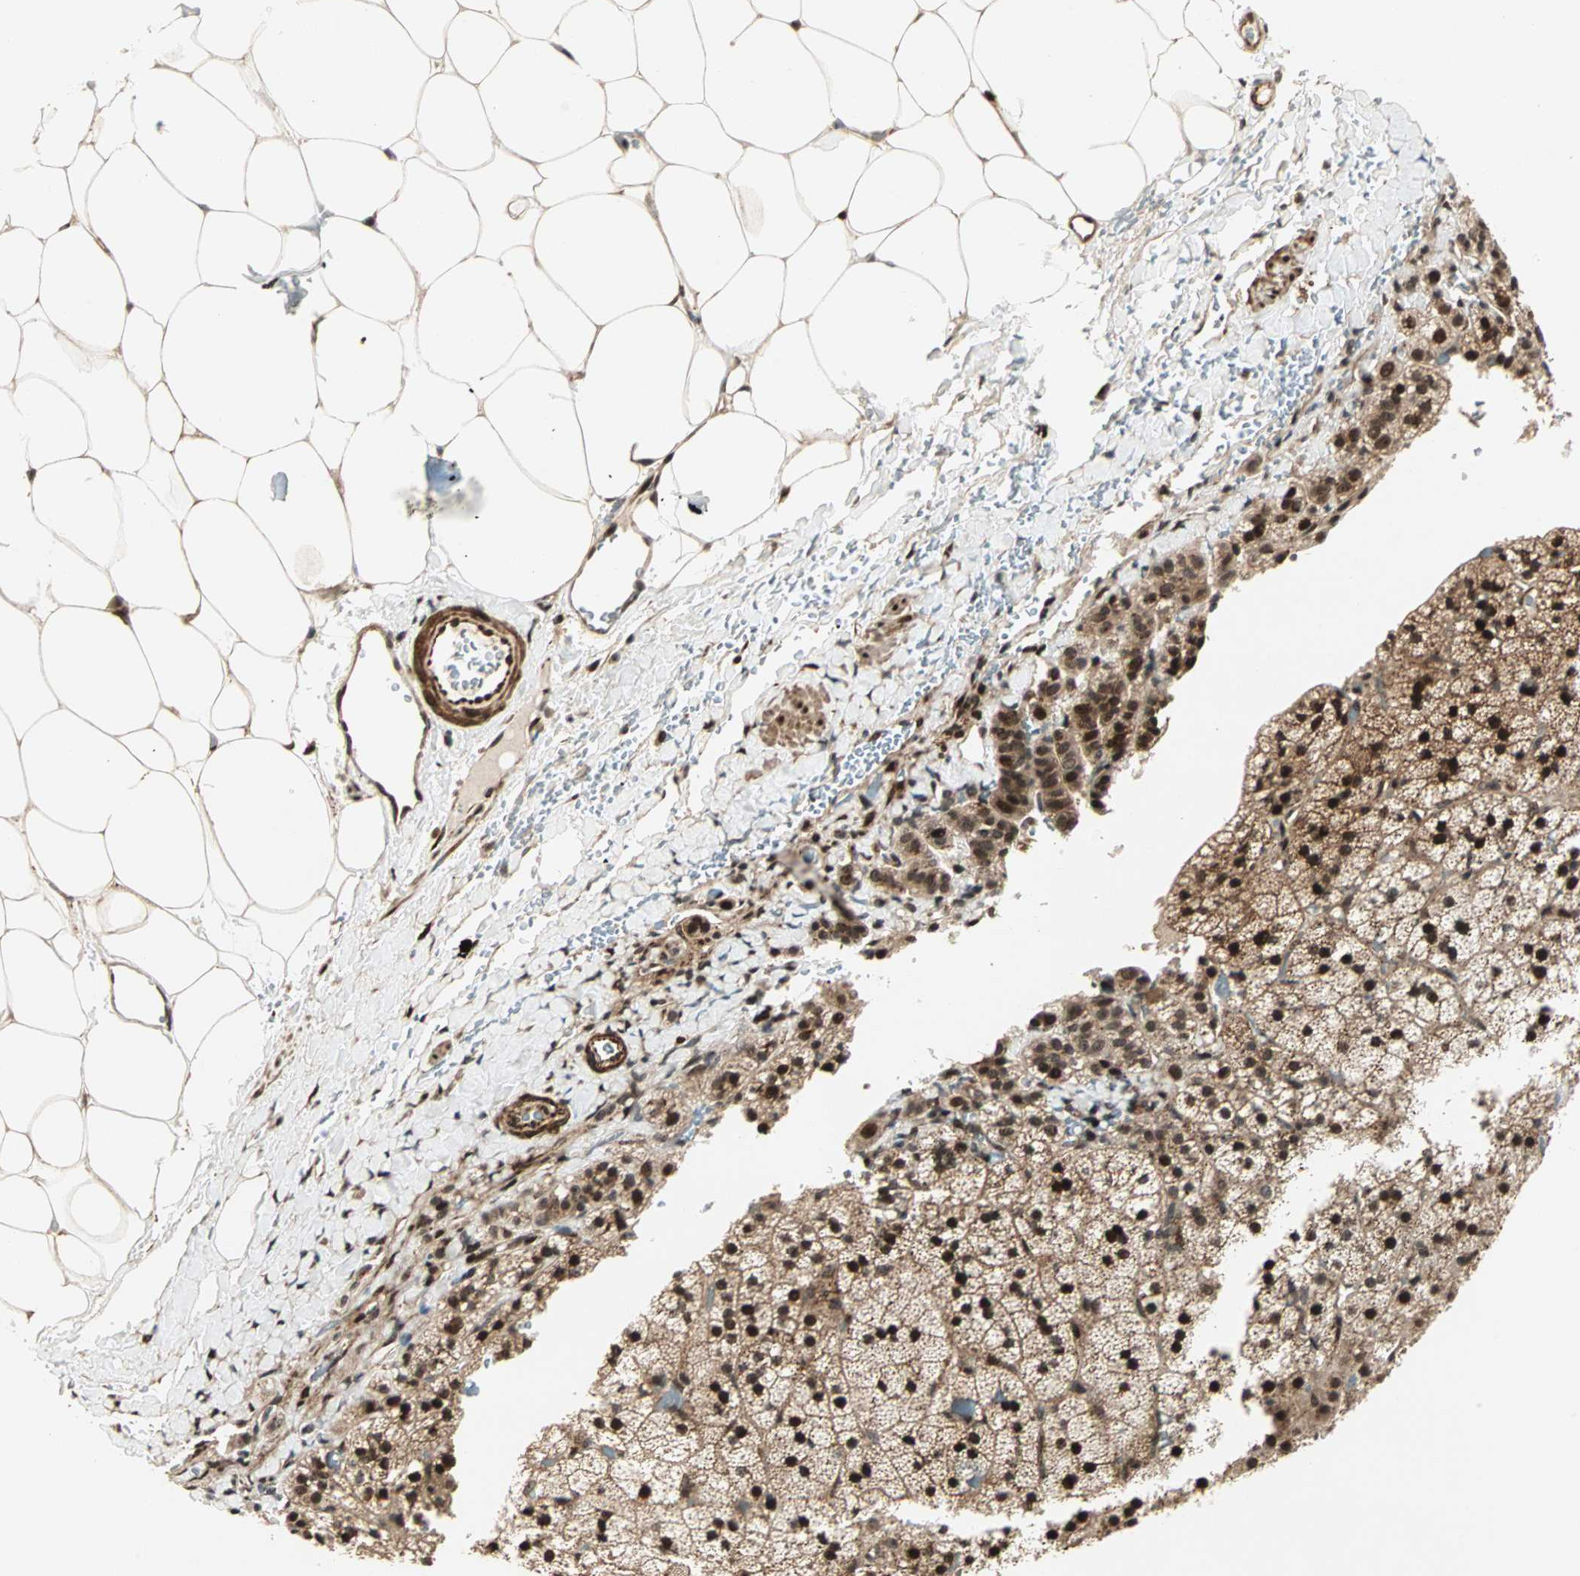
{"staining": {"intensity": "strong", "quantity": ">75%", "location": "cytoplasmic/membranous,nuclear"}, "tissue": "adrenal gland", "cell_type": "Glandular cells", "image_type": "normal", "snomed": [{"axis": "morphology", "description": "Normal tissue, NOS"}, {"axis": "topography", "description": "Adrenal gland"}], "caption": "Adrenal gland stained with immunohistochemistry (IHC) reveals strong cytoplasmic/membranous,nuclear expression in about >75% of glandular cells.", "gene": "ZBED9", "patient": {"sex": "male", "age": 35}}